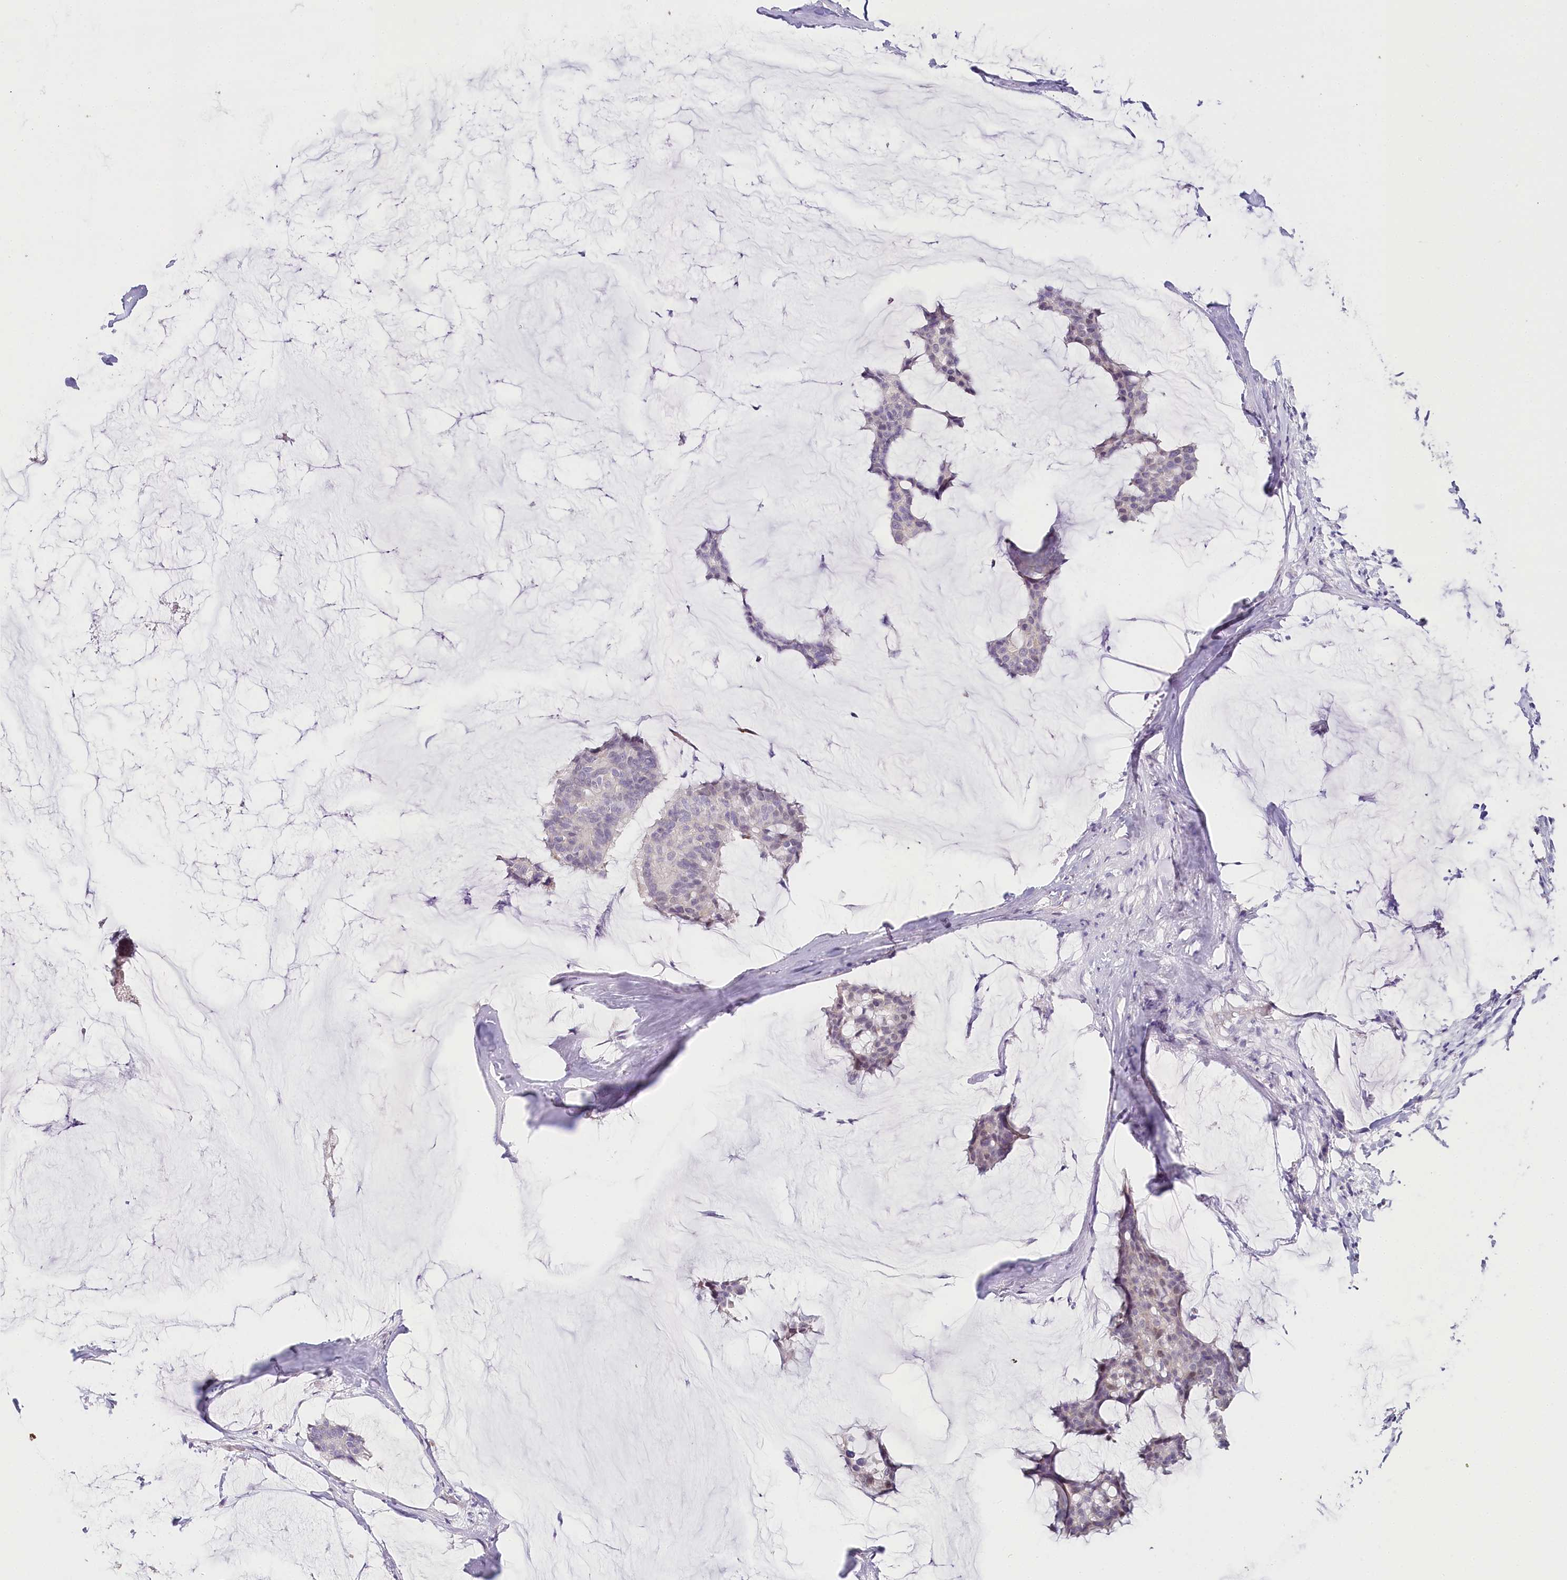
{"staining": {"intensity": "negative", "quantity": "none", "location": "none"}, "tissue": "breast cancer", "cell_type": "Tumor cells", "image_type": "cancer", "snomed": [{"axis": "morphology", "description": "Duct carcinoma"}, {"axis": "topography", "description": "Breast"}], "caption": "The photomicrograph demonstrates no staining of tumor cells in breast cancer (invasive ductal carcinoma). Nuclei are stained in blue.", "gene": "TP53", "patient": {"sex": "female", "age": 93}}